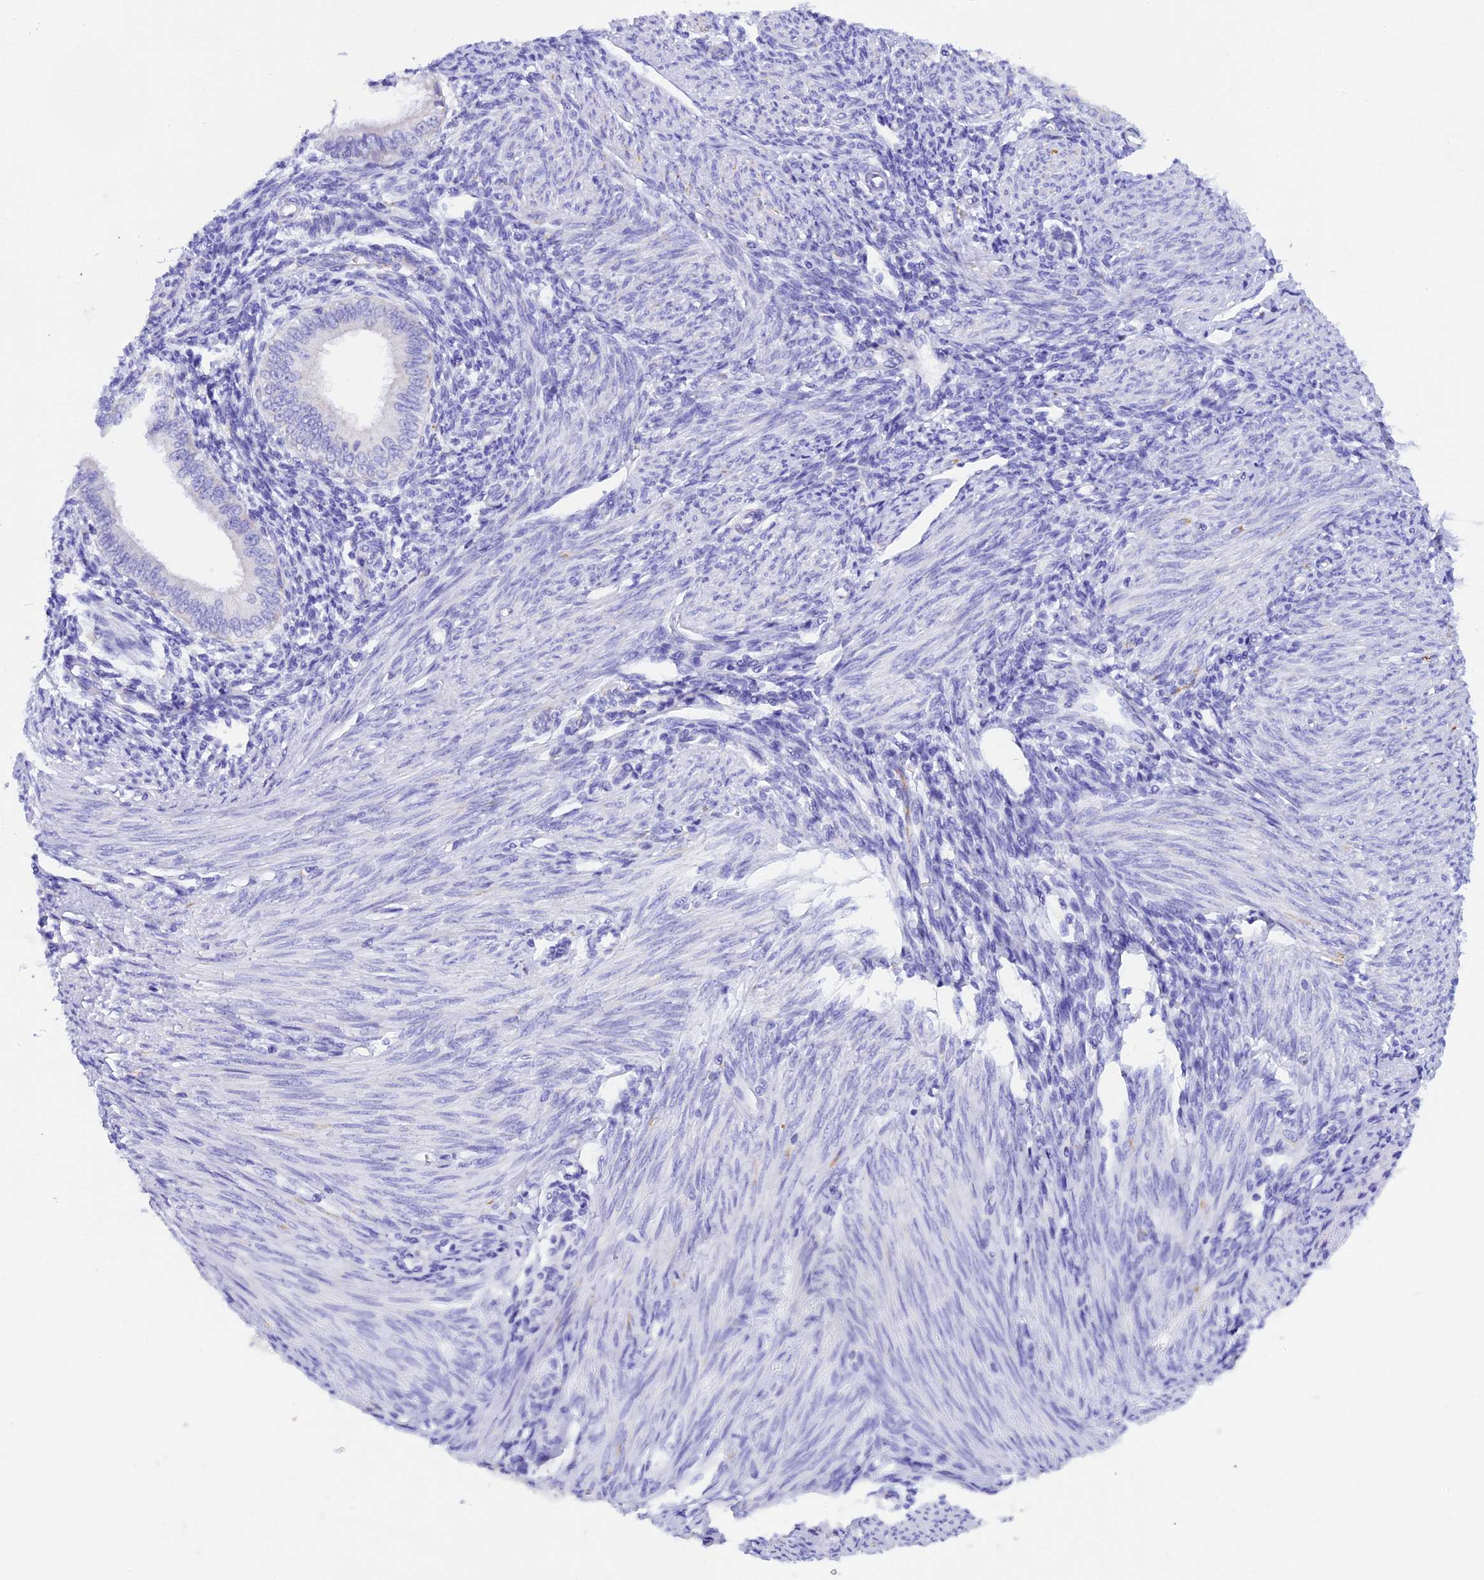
{"staining": {"intensity": "negative", "quantity": "none", "location": "none"}, "tissue": "endometrium", "cell_type": "Cells in endometrial stroma", "image_type": "normal", "snomed": [{"axis": "morphology", "description": "Normal tissue, NOS"}, {"axis": "topography", "description": "Uterus"}, {"axis": "topography", "description": "Endometrium"}], "caption": "This is a micrograph of immunohistochemistry staining of unremarkable endometrium, which shows no positivity in cells in endometrial stroma.", "gene": "SLC8B1", "patient": {"sex": "female", "age": 48}}